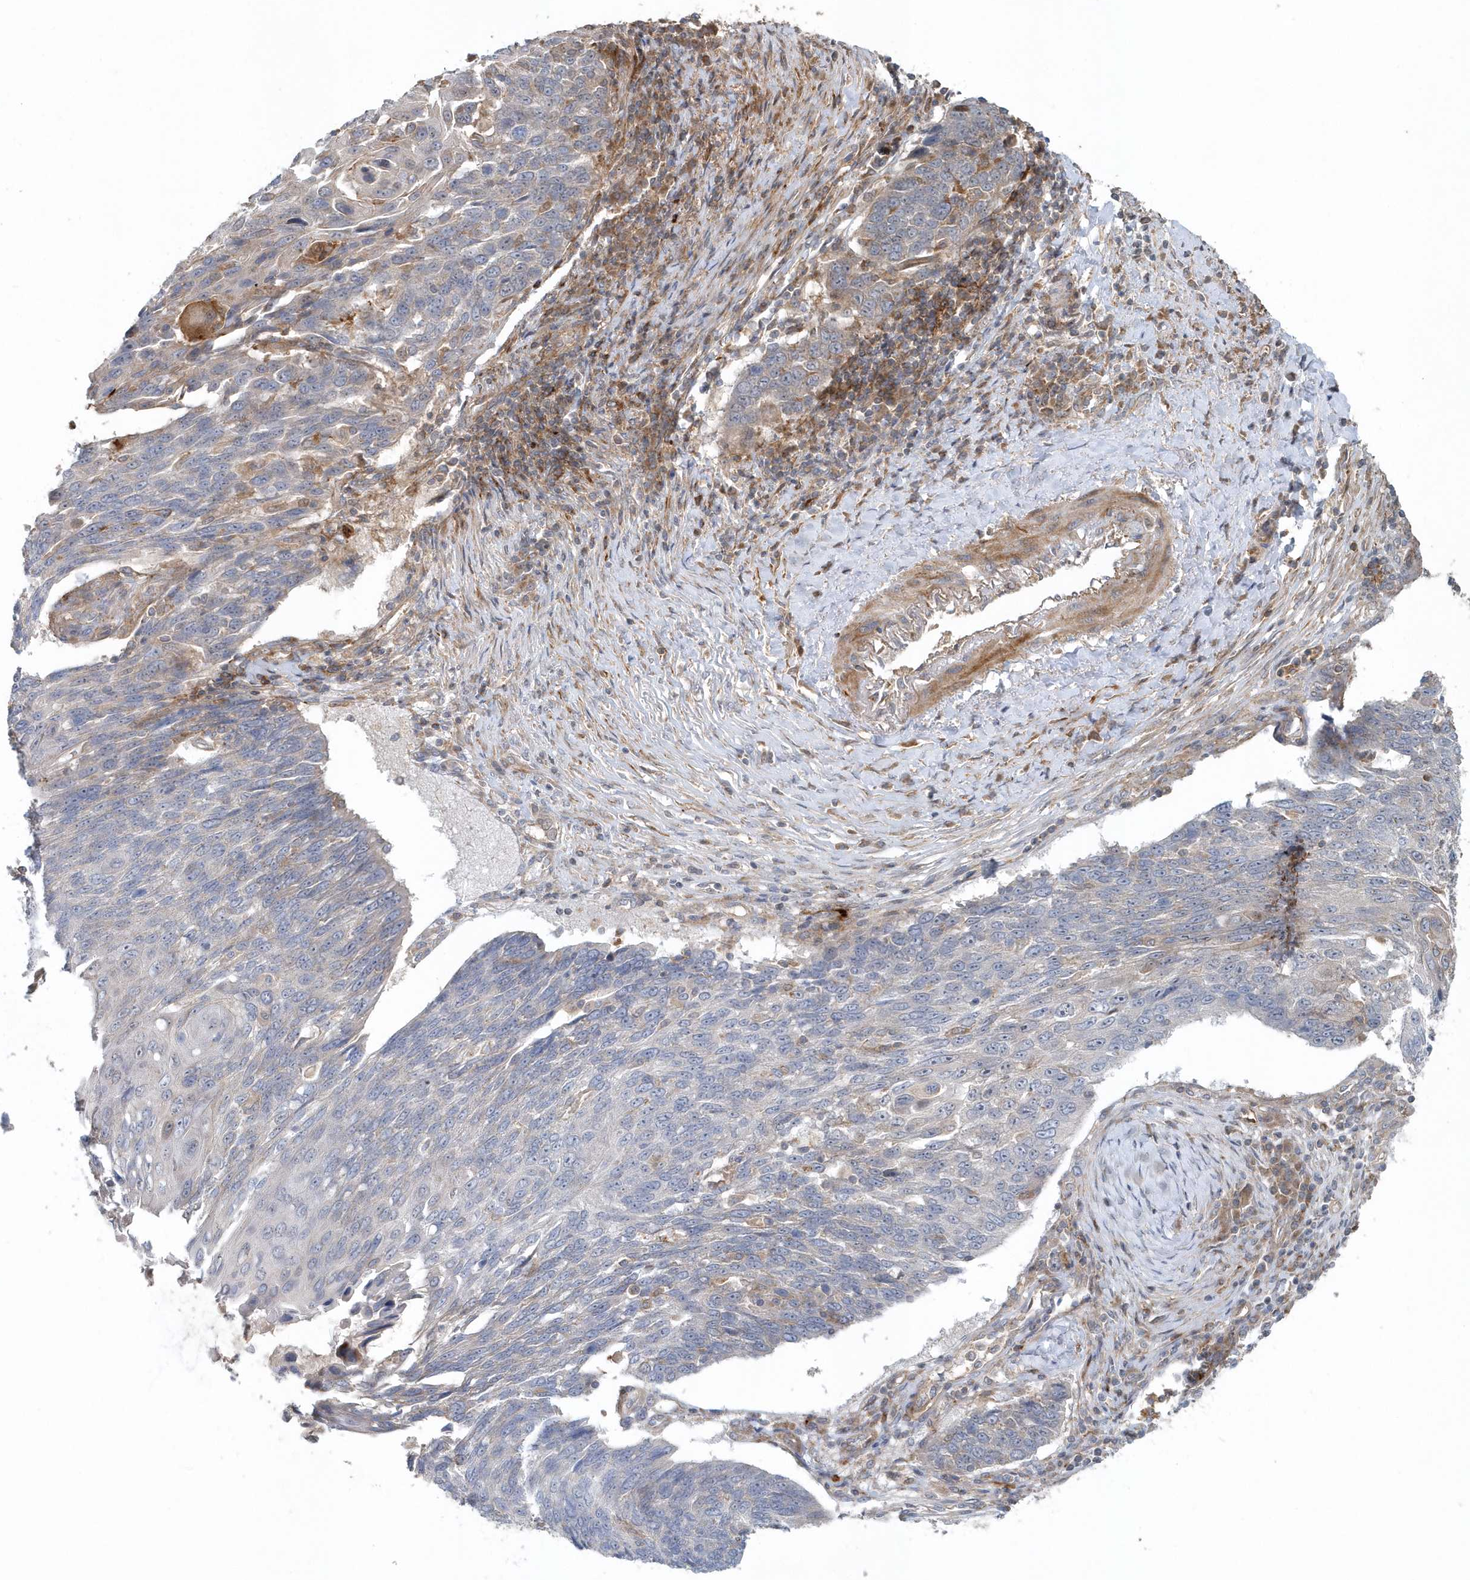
{"staining": {"intensity": "negative", "quantity": "none", "location": "none"}, "tissue": "lung cancer", "cell_type": "Tumor cells", "image_type": "cancer", "snomed": [{"axis": "morphology", "description": "Squamous cell carcinoma, NOS"}, {"axis": "topography", "description": "Lung"}], "caption": "This photomicrograph is of lung cancer stained with IHC to label a protein in brown with the nuclei are counter-stained blue. There is no expression in tumor cells.", "gene": "MMUT", "patient": {"sex": "male", "age": 66}}